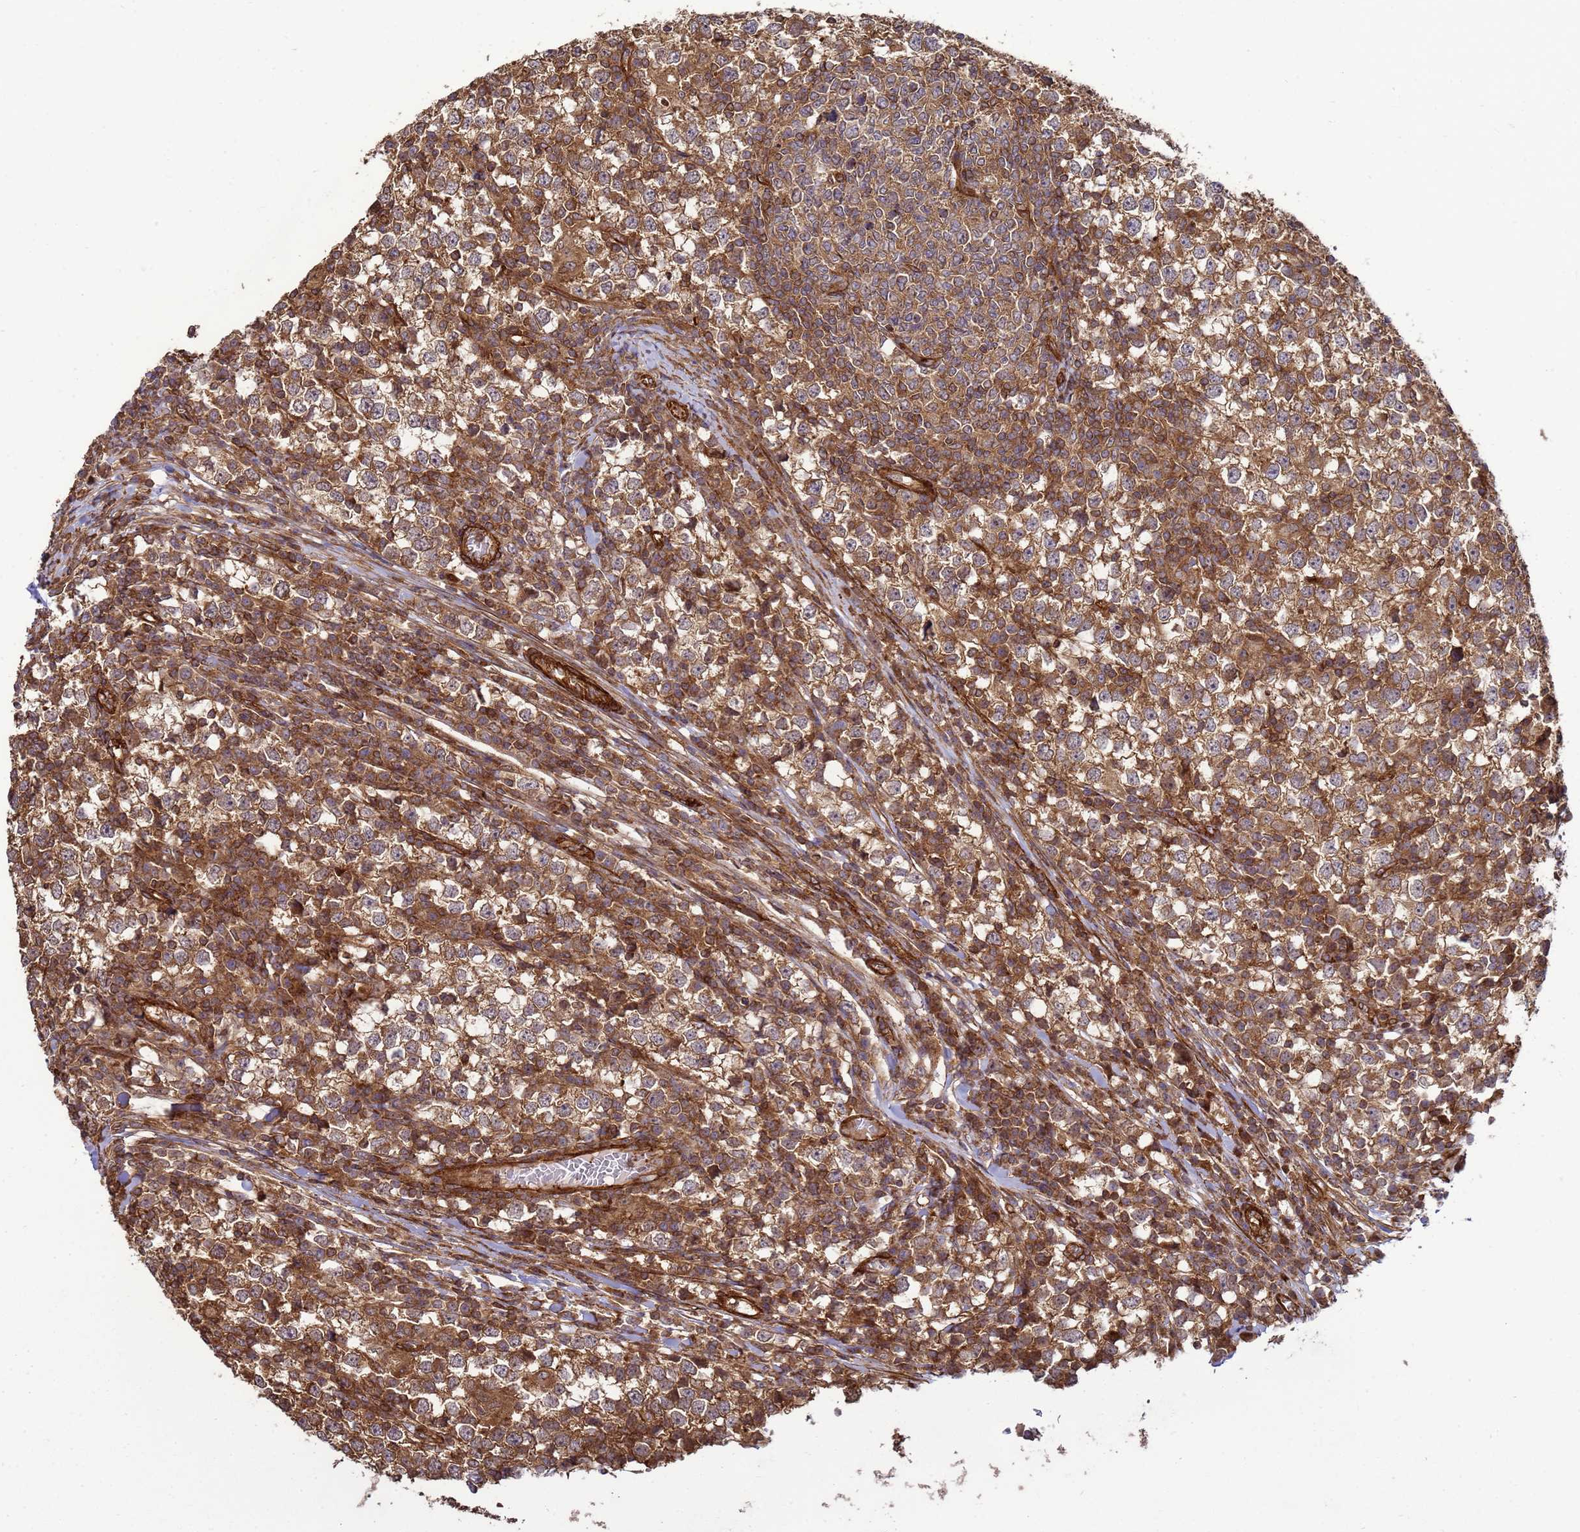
{"staining": {"intensity": "moderate", "quantity": ">75%", "location": "cytoplasmic/membranous"}, "tissue": "testis cancer", "cell_type": "Tumor cells", "image_type": "cancer", "snomed": [{"axis": "morphology", "description": "Seminoma, NOS"}, {"axis": "topography", "description": "Testis"}], "caption": "Protein expression by immunohistochemistry demonstrates moderate cytoplasmic/membranous positivity in about >75% of tumor cells in seminoma (testis).", "gene": "CNOT1", "patient": {"sex": "male", "age": 65}}